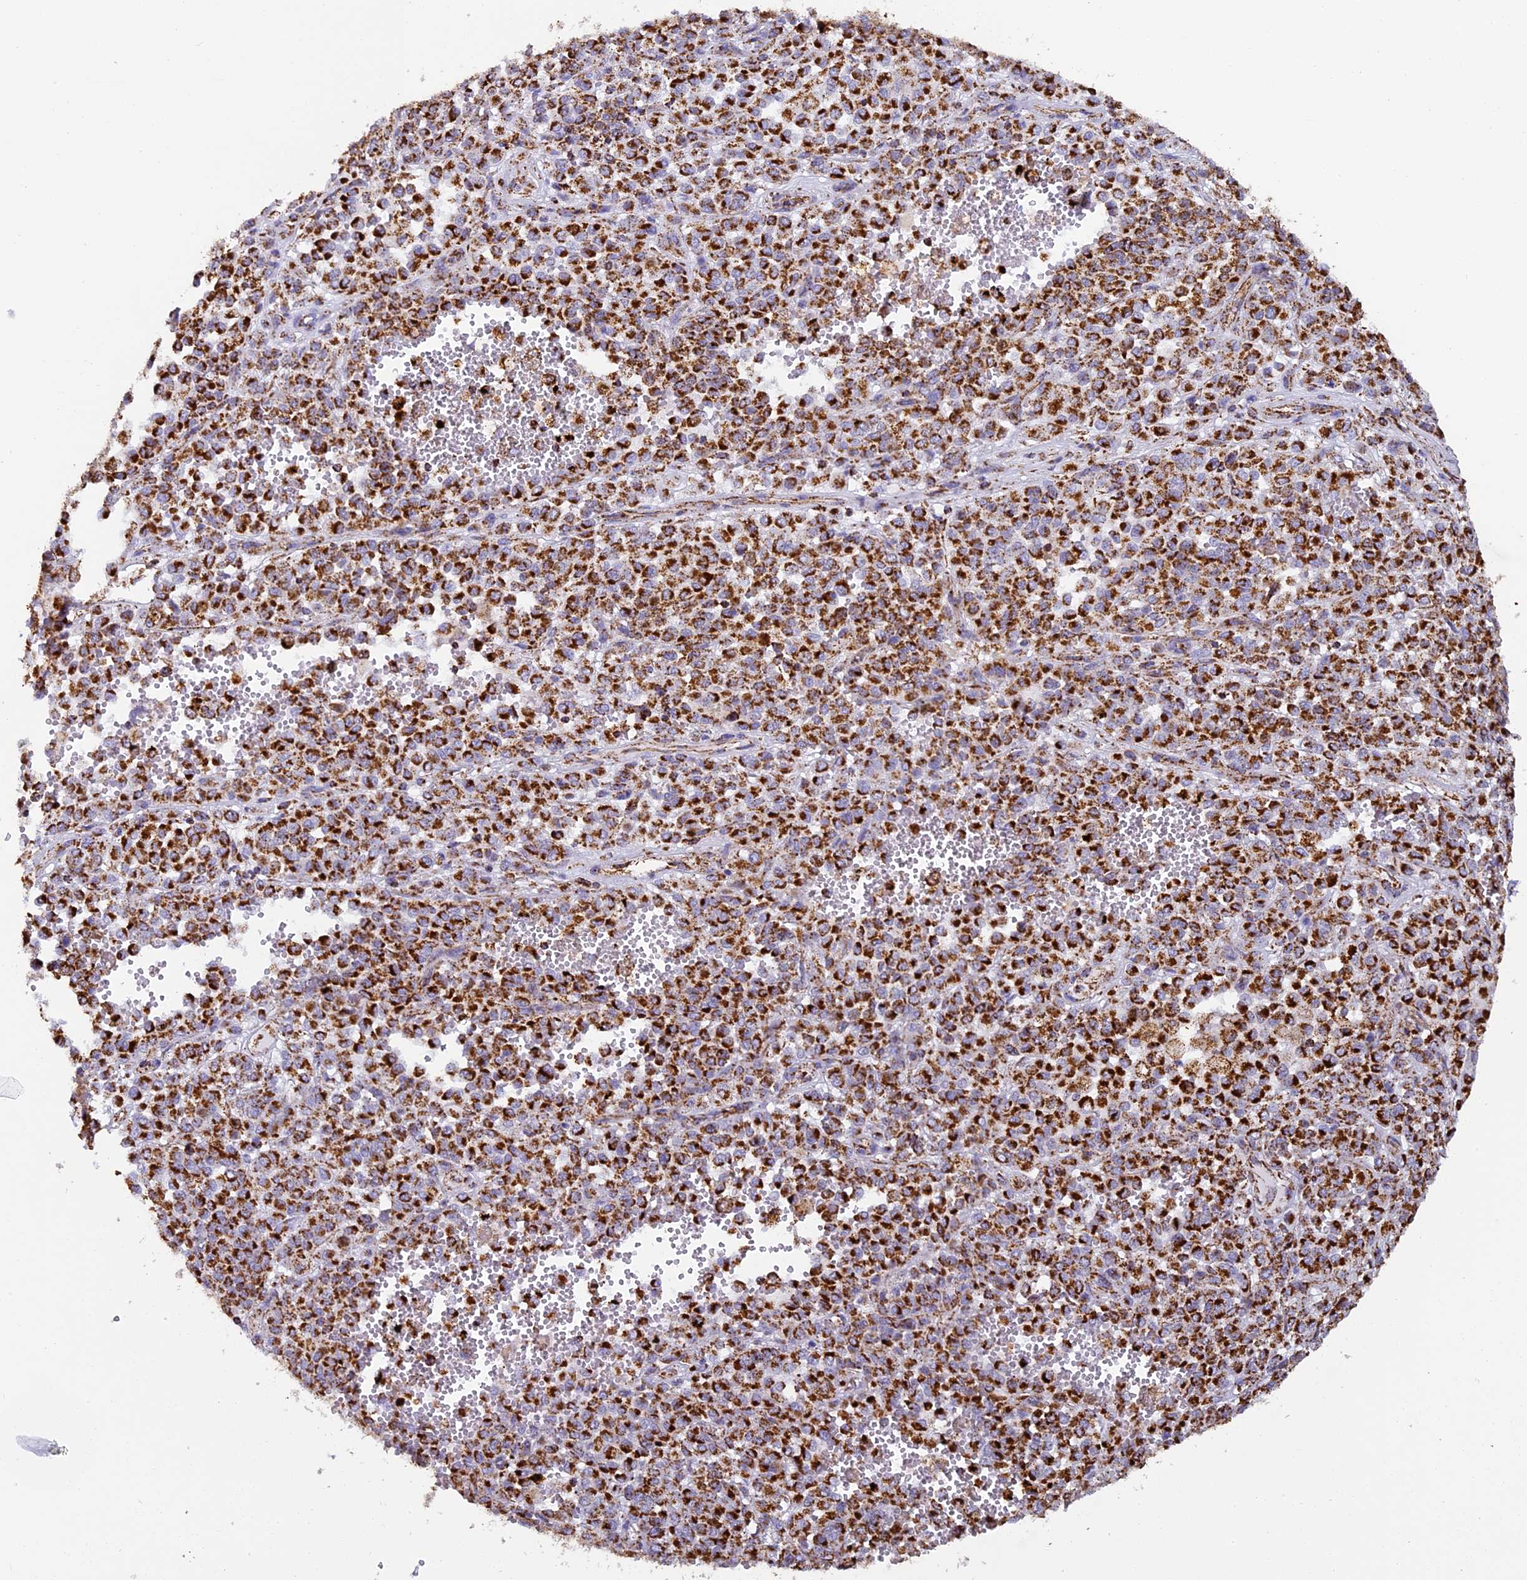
{"staining": {"intensity": "strong", "quantity": ">75%", "location": "cytoplasmic/membranous"}, "tissue": "melanoma", "cell_type": "Tumor cells", "image_type": "cancer", "snomed": [{"axis": "morphology", "description": "Malignant melanoma, Metastatic site"}, {"axis": "topography", "description": "Pancreas"}], "caption": "This photomicrograph demonstrates melanoma stained with immunohistochemistry to label a protein in brown. The cytoplasmic/membranous of tumor cells show strong positivity for the protein. Nuclei are counter-stained blue.", "gene": "STK17A", "patient": {"sex": "female", "age": 30}}